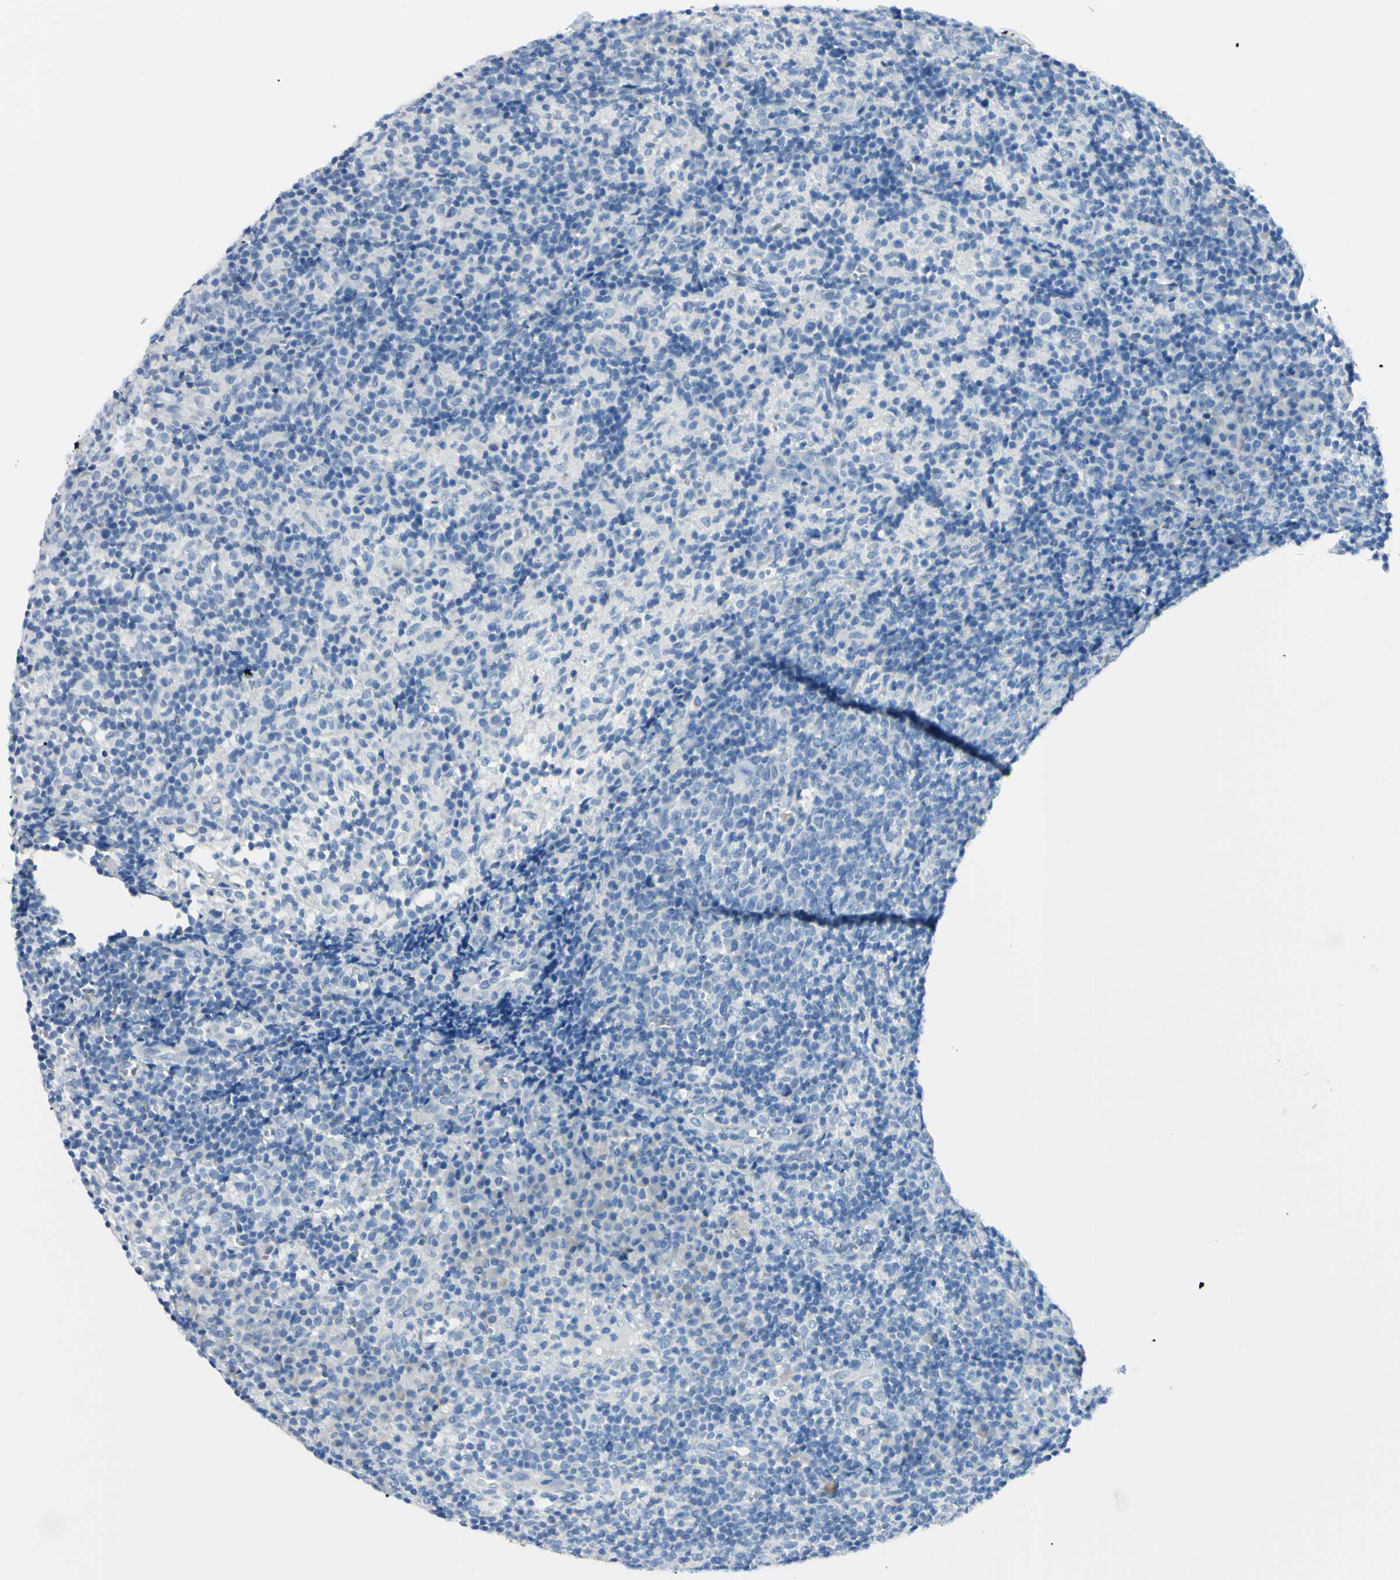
{"staining": {"intensity": "negative", "quantity": "none", "location": "none"}, "tissue": "lymph node", "cell_type": "Germinal center cells", "image_type": "normal", "snomed": [{"axis": "morphology", "description": "Normal tissue, NOS"}, {"axis": "morphology", "description": "Inflammation, NOS"}, {"axis": "topography", "description": "Lymph node"}], "caption": "DAB immunohistochemical staining of benign human lymph node demonstrates no significant staining in germinal center cells.", "gene": "FOLH1", "patient": {"sex": "male", "age": 55}}